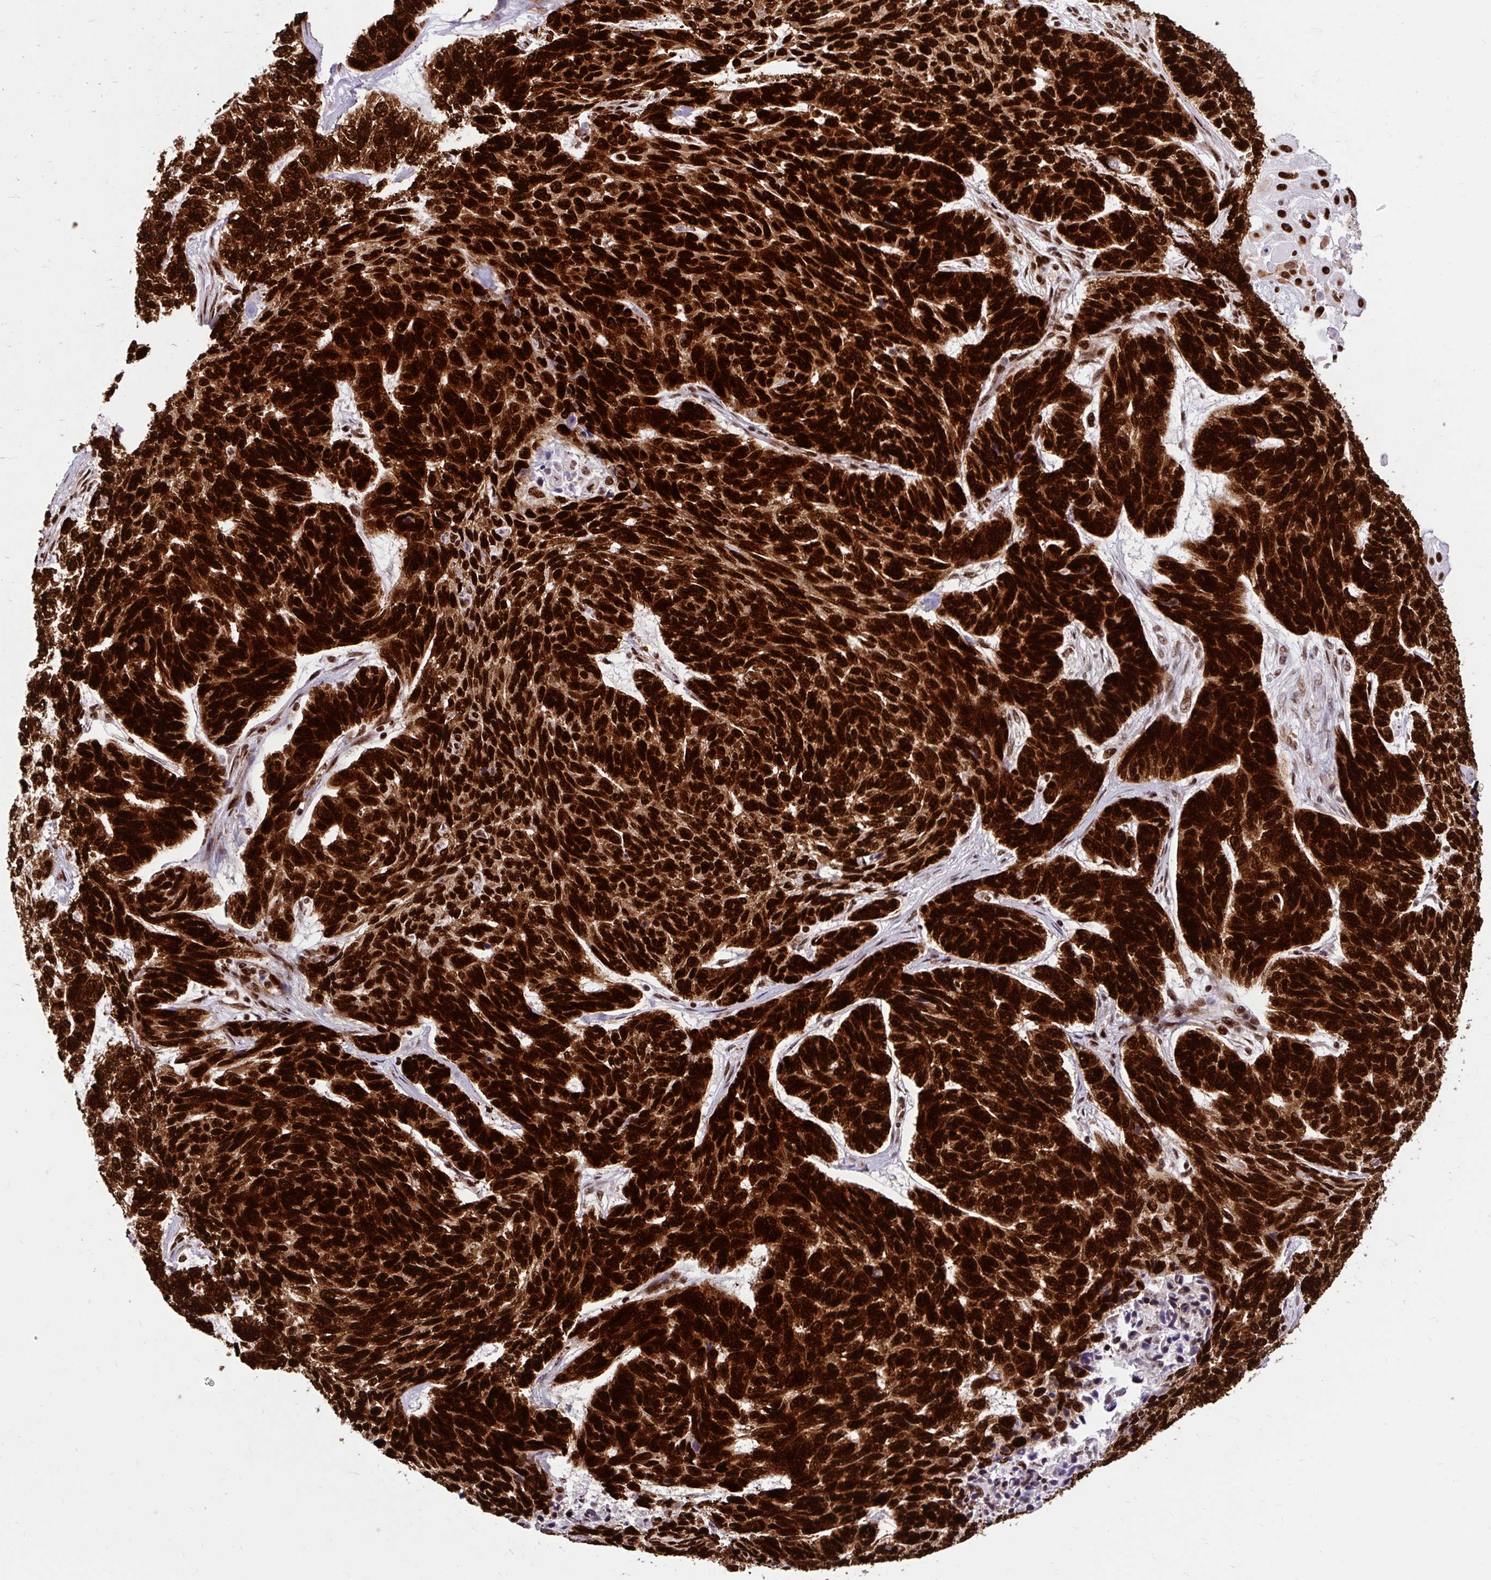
{"staining": {"intensity": "strong", "quantity": ">75%", "location": "nuclear"}, "tissue": "skin cancer", "cell_type": "Tumor cells", "image_type": "cancer", "snomed": [{"axis": "morphology", "description": "Basal cell carcinoma"}, {"axis": "topography", "description": "Skin"}], "caption": "Immunohistochemistry (IHC) (DAB (3,3'-diaminobenzidine)) staining of human skin cancer exhibits strong nuclear protein positivity in about >75% of tumor cells.", "gene": "FUS", "patient": {"sex": "female", "age": 65}}